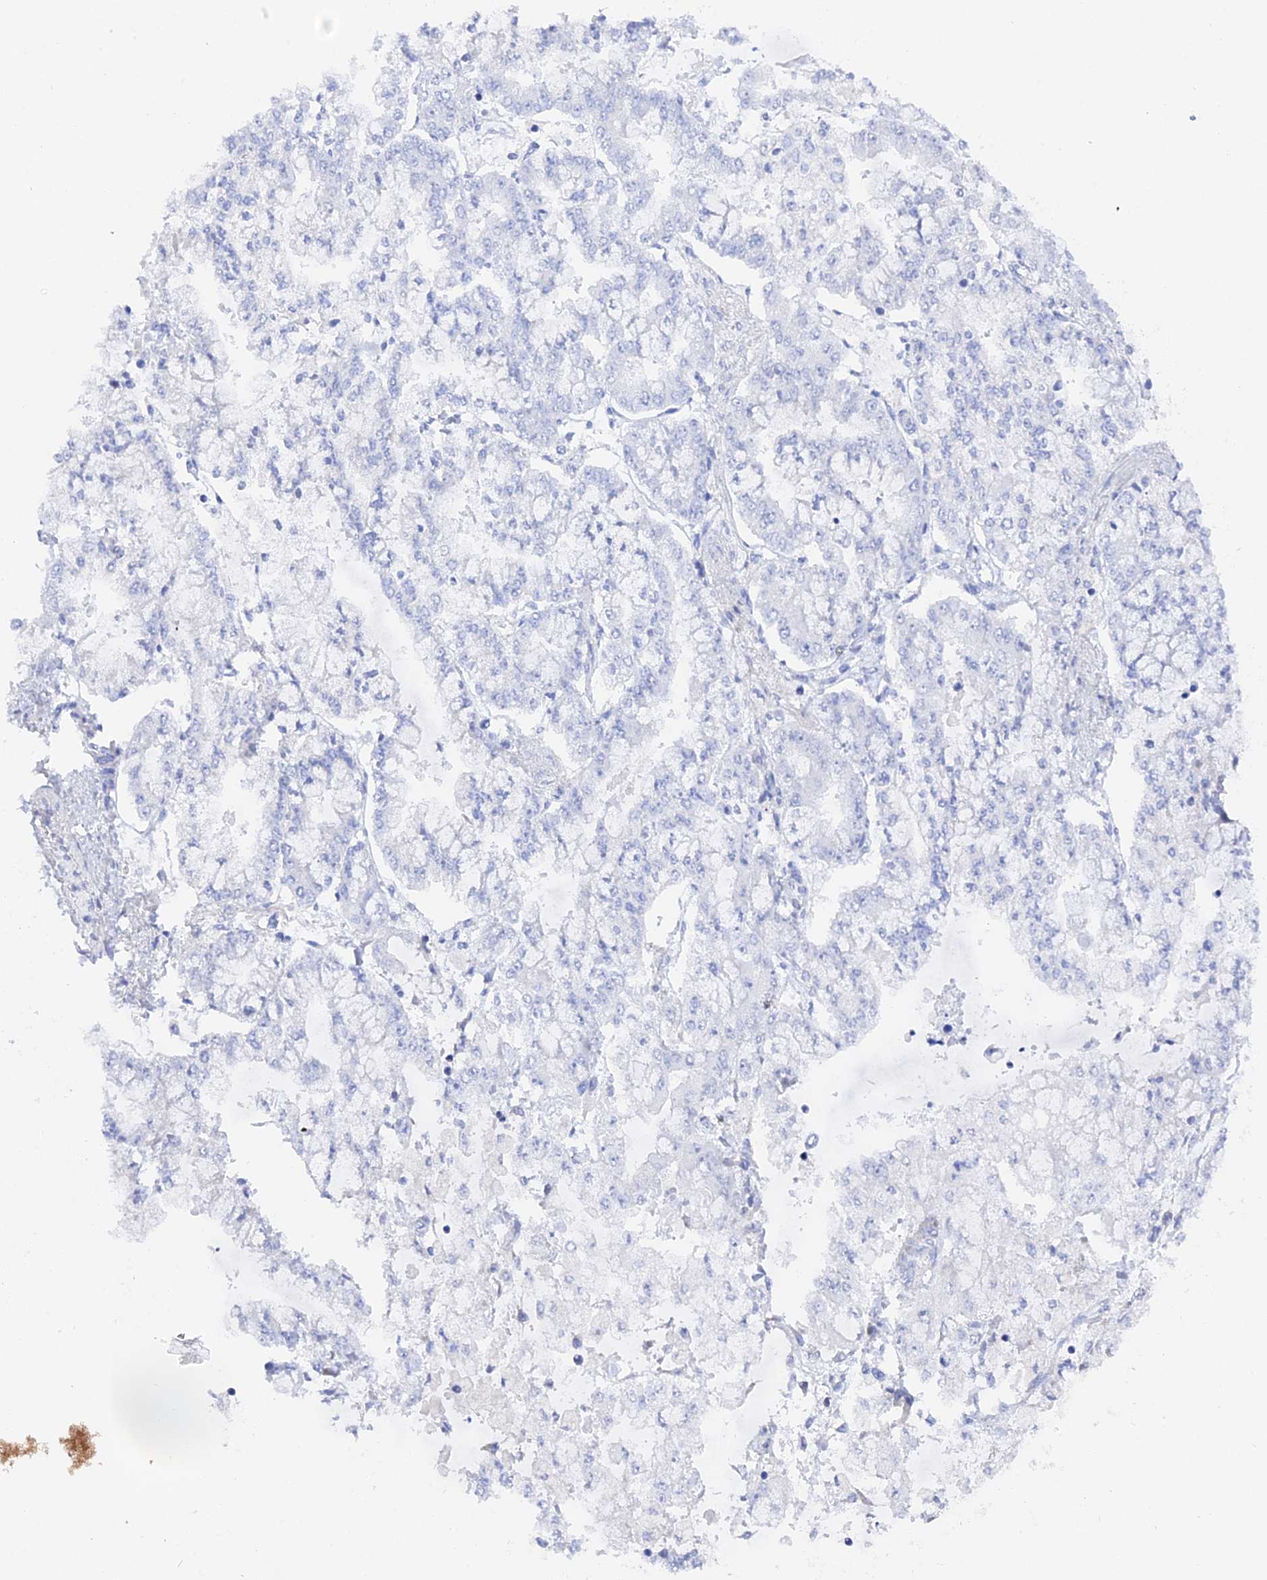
{"staining": {"intensity": "negative", "quantity": "none", "location": "none"}, "tissue": "stomach cancer", "cell_type": "Tumor cells", "image_type": "cancer", "snomed": [{"axis": "morphology", "description": "Normal tissue, NOS"}, {"axis": "morphology", "description": "Adenocarcinoma, NOS"}, {"axis": "topography", "description": "Stomach, upper"}, {"axis": "topography", "description": "Stomach"}], "caption": "Immunohistochemistry image of neoplastic tissue: adenocarcinoma (stomach) stained with DAB (3,3'-diaminobenzidine) demonstrates no significant protein staining in tumor cells.", "gene": "DACT3", "patient": {"sex": "male", "age": 76}}